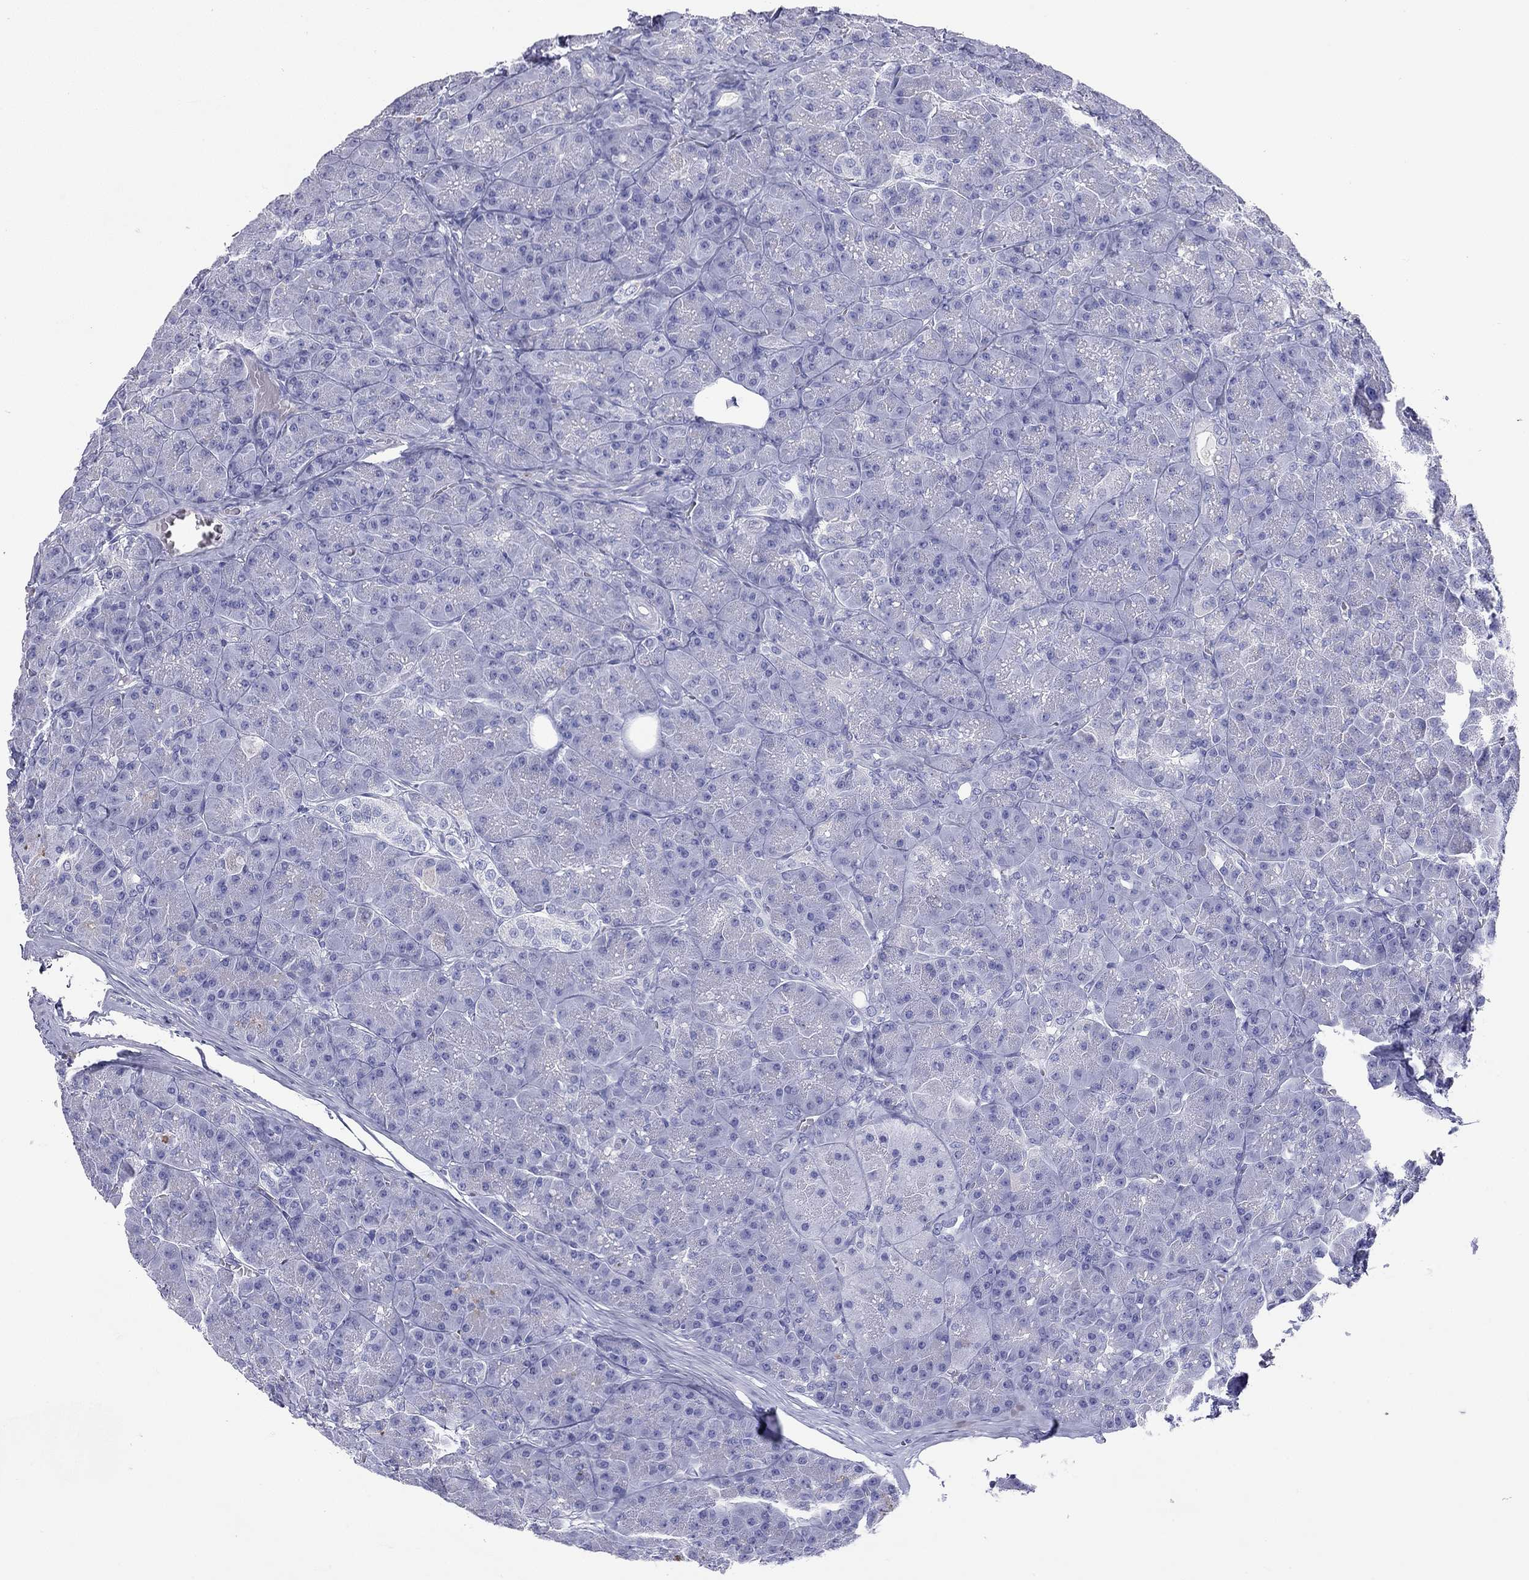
{"staining": {"intensity": "negative", "quantity": "none", "location": "none"}, "tissue": "pancreas", "cell_type": "Exocrine glandular cells", "image_type": "normal", "snomed": [{"axis": "morphology", "description": "Normal tissue, NOS"}, {"axis": "topography", "description": "Pancreas"}], "caption": "This image is of unremarkable pancreas stained with immunohistochemistry (IHC) to label a protein in brown with the nuclei are counter-stained blue. There is no expression in exocrine glandular cells. (DAB IHC with hematoxylin counter stain).", "gene": "DPY19L2", "patient": {"sex": "male", "age": 57}}